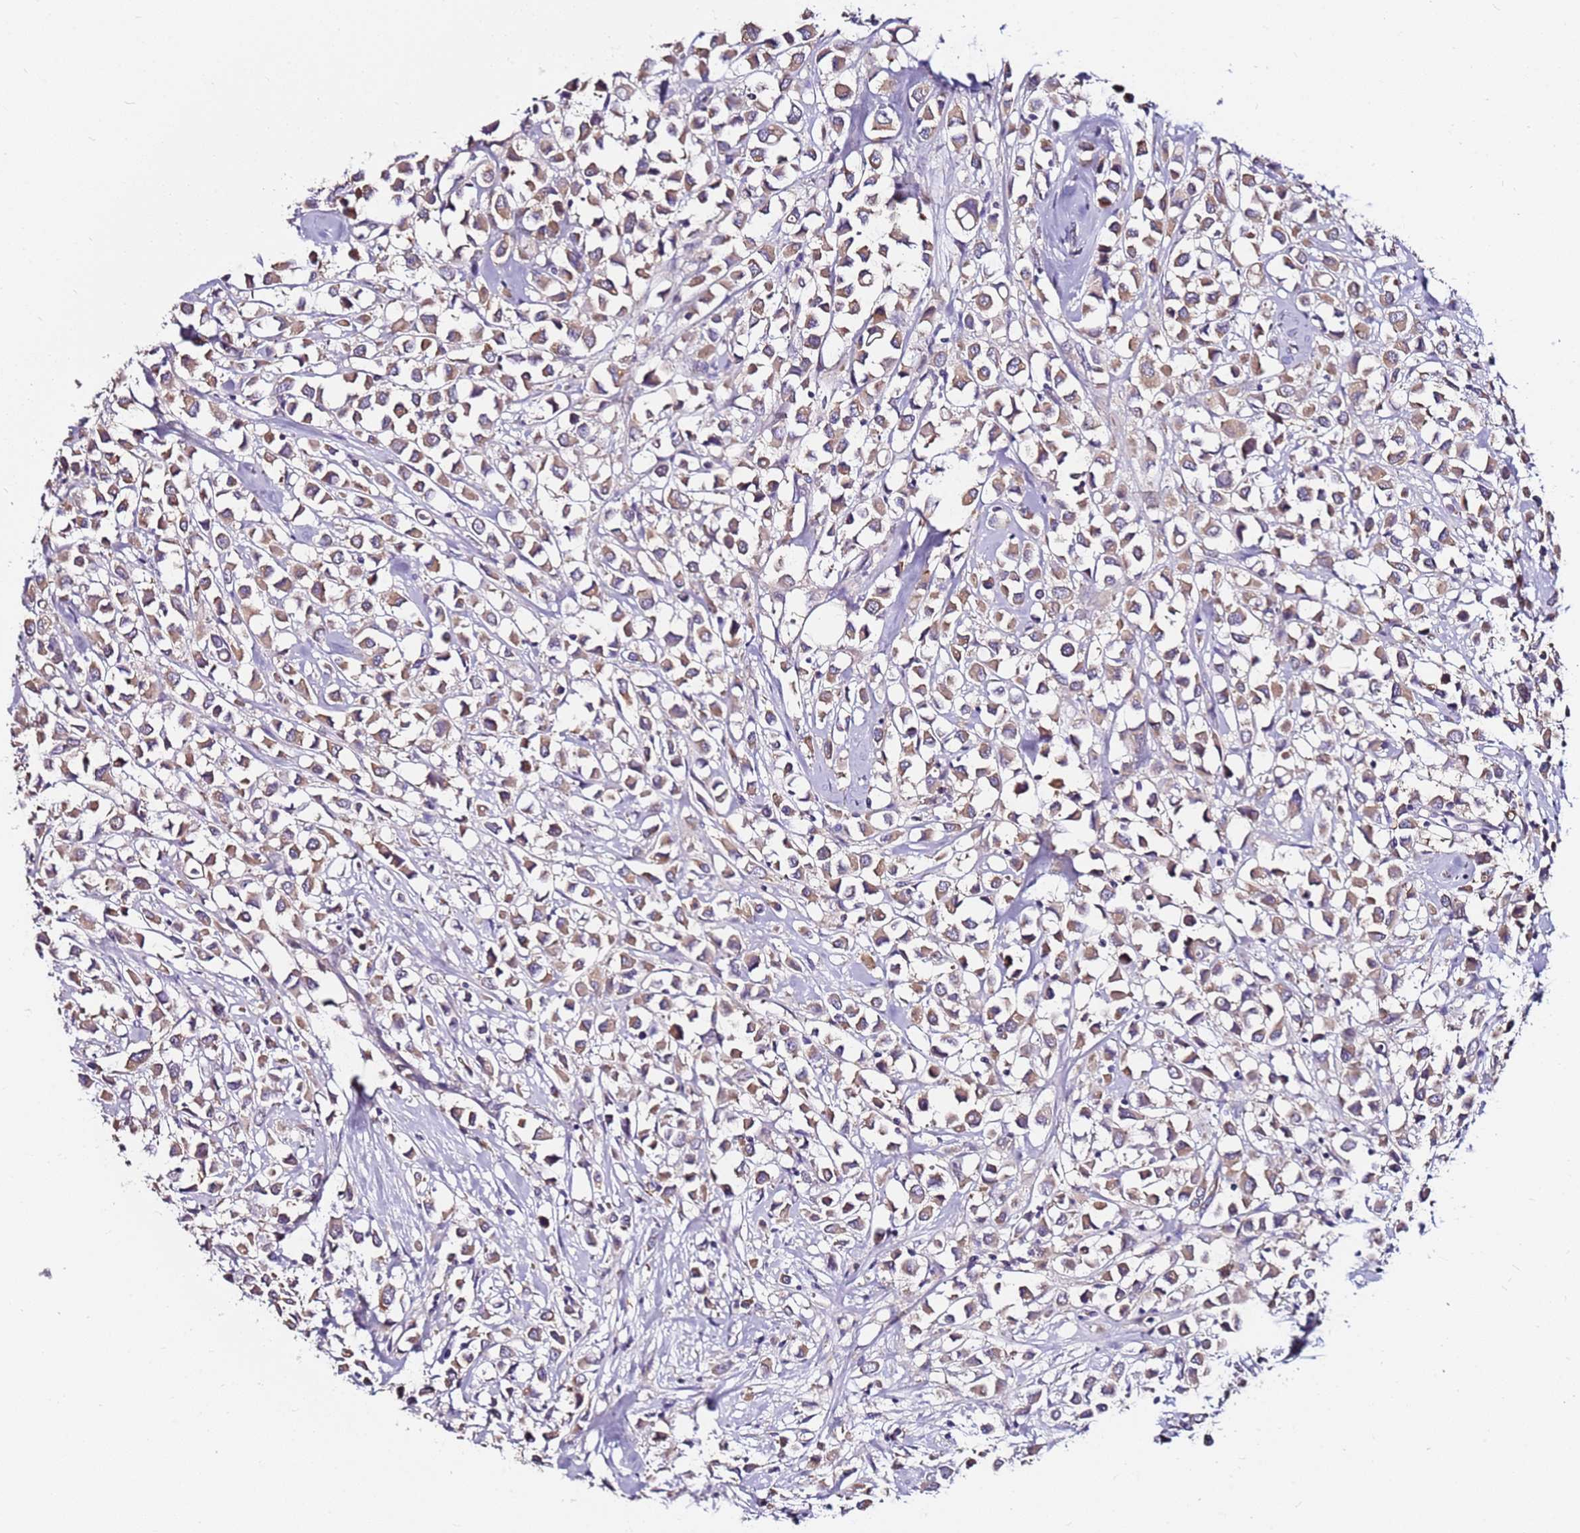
{"staining": {"intensity": "moderate", "quantity": ">75%", "location": "cytoplasmic/membranous"}, "tissue": "breast cancer", "cell_type": "Tumor cells", "image_type": "cancer", "snomed": [{"axis": "morphology", "description": "Duct carcinoma"}, {"axis": "topography", "description": "Breast"}], "caption": "Immunohistochemistry (IHC) staining of invasive ductal carcinoma (breast), which reveals medium levels of moderate cytoplasmic/membranous positivity in about >75% of tumor cells indicating moderate cytoplasmic/membranous protein staining. The staining was performed using DAB (3,3'-diaminobenzidine) (brown) for protein detection and nuclei were counterstained in hematoxylin (blue).", "gene": "SRRM5", "patient": {"sex": "female", "age": 61}}